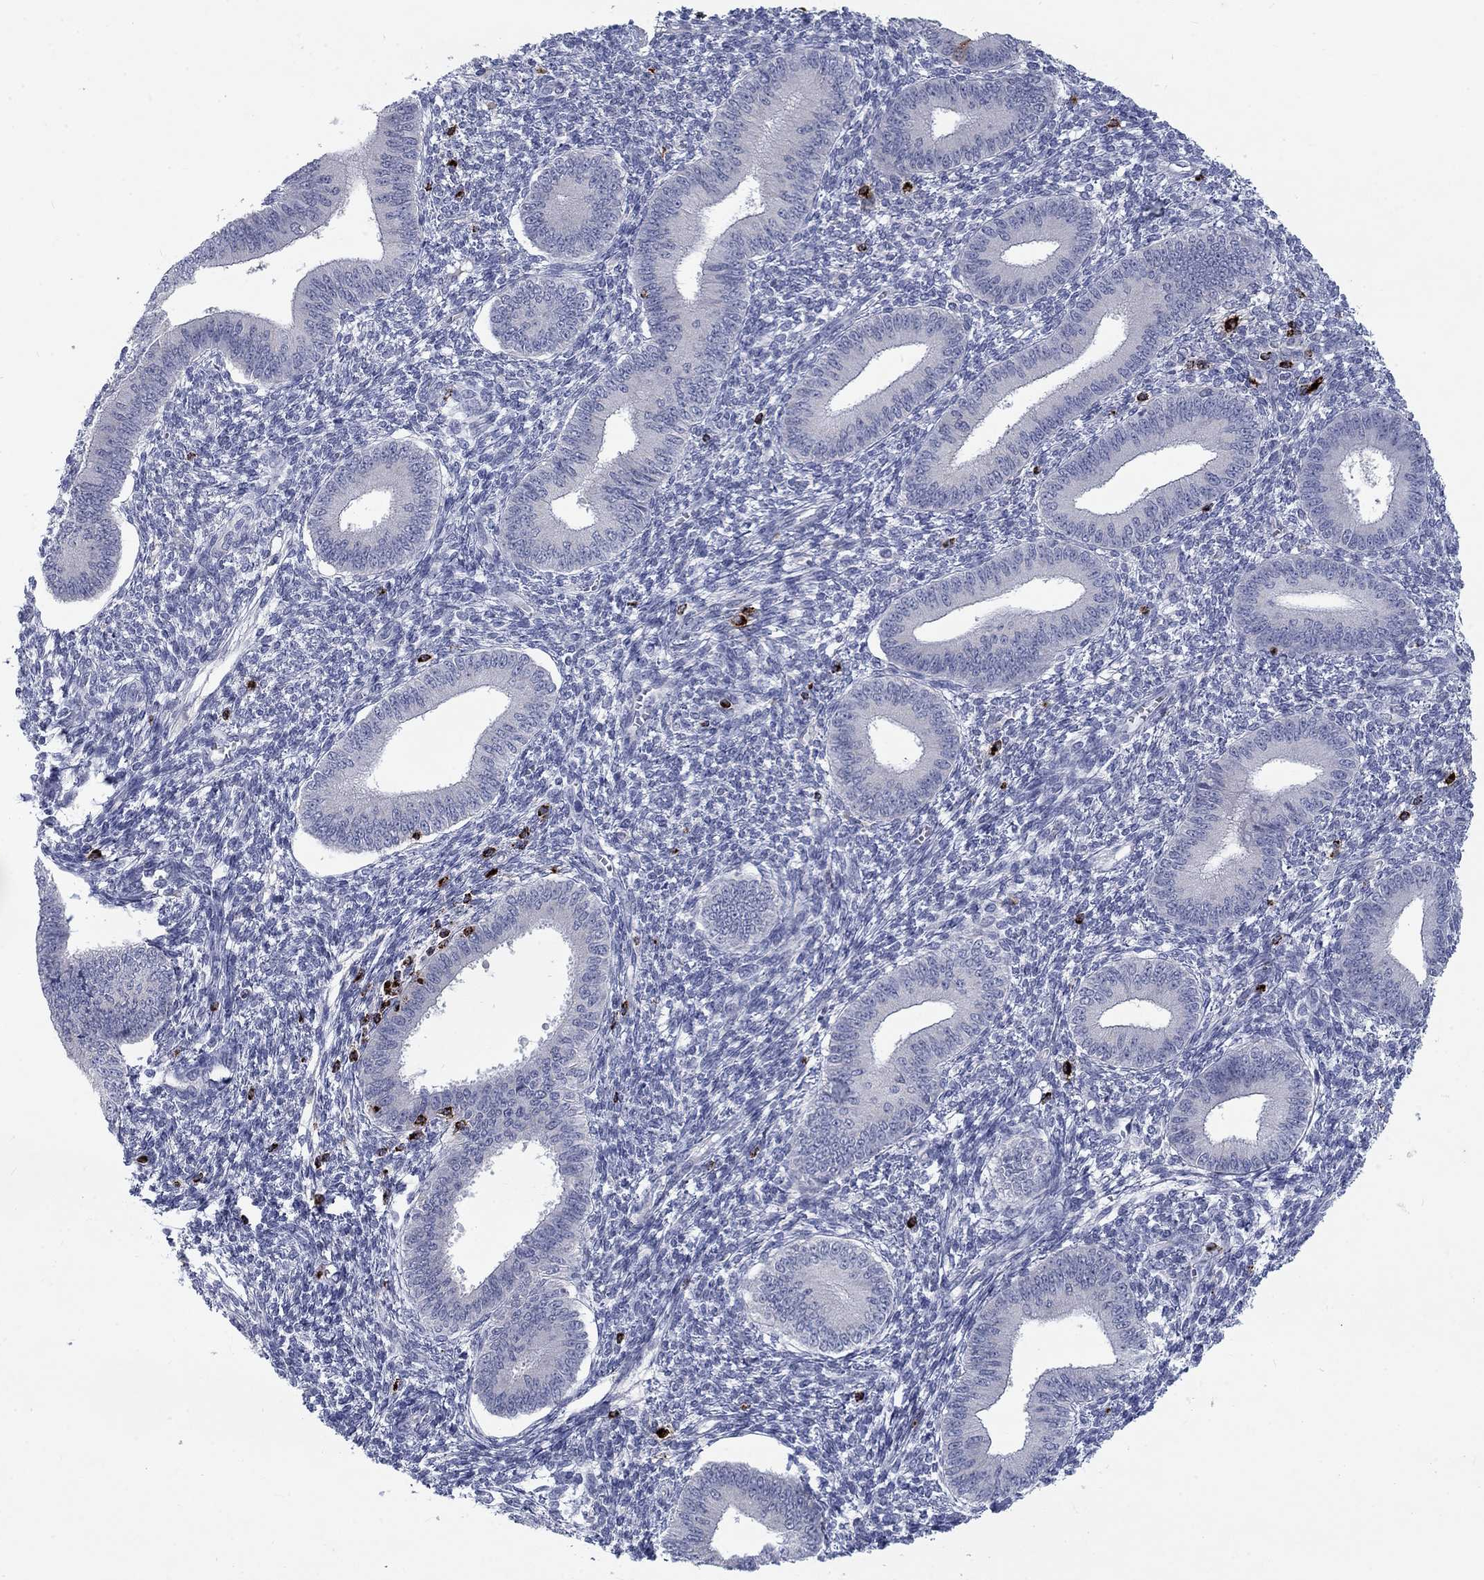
{"staining": {"intensity": "negative", "quantity": "none", "location": "none"}, "tissue": "endometrium", "cell_type": "Cells in endometrial stroma", "image_type": "normal", "snomed": [{"axis": "morphology", "description": "Normal tissue, NOS"}, {"axis": "topography", "description": "Endometrium"}], "caption": "The histopathology image displays no significant expression in cells in endometrial stroma of endometrium.", "gene": "GZMA", "patient": {"sex": "female", "age": 42}}